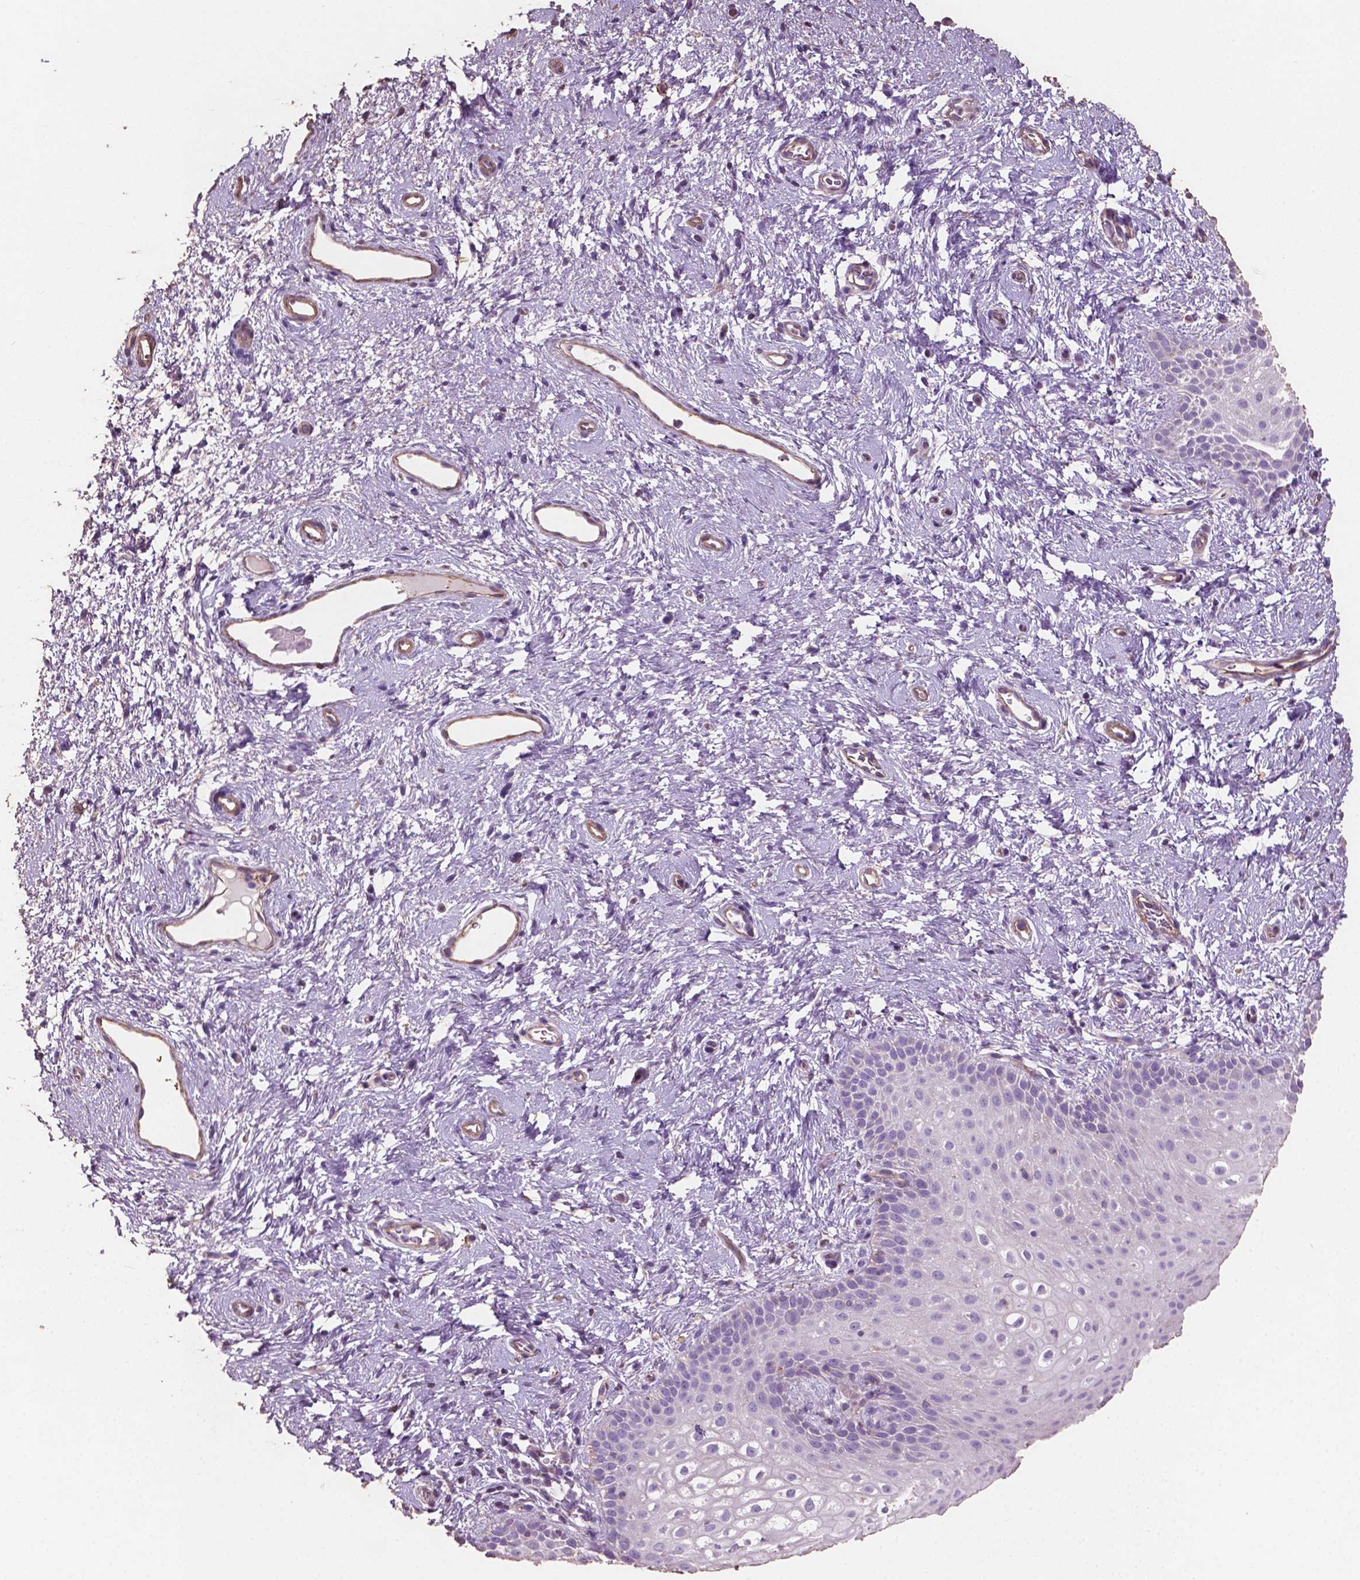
{"staining": {"intensity": "moderate", "quantity": "<25%", "location": "cytoplasmic/membranous"}, "tissue": "skin", "cell_type": "Epidermal cells", "image_type": "normal", "snomed": [{"axis": "morphology", "description": "Normal tissue, NOS"}, {"axis": "topography", "description": "Anal"}], "caption": "Protein staining of benign skin exhibits moderate cytoplasmic/membranous expression in about <25% of epidermal cells.", "gene": "COMMD4", "patient": {"sex": "female", "age": 46}}